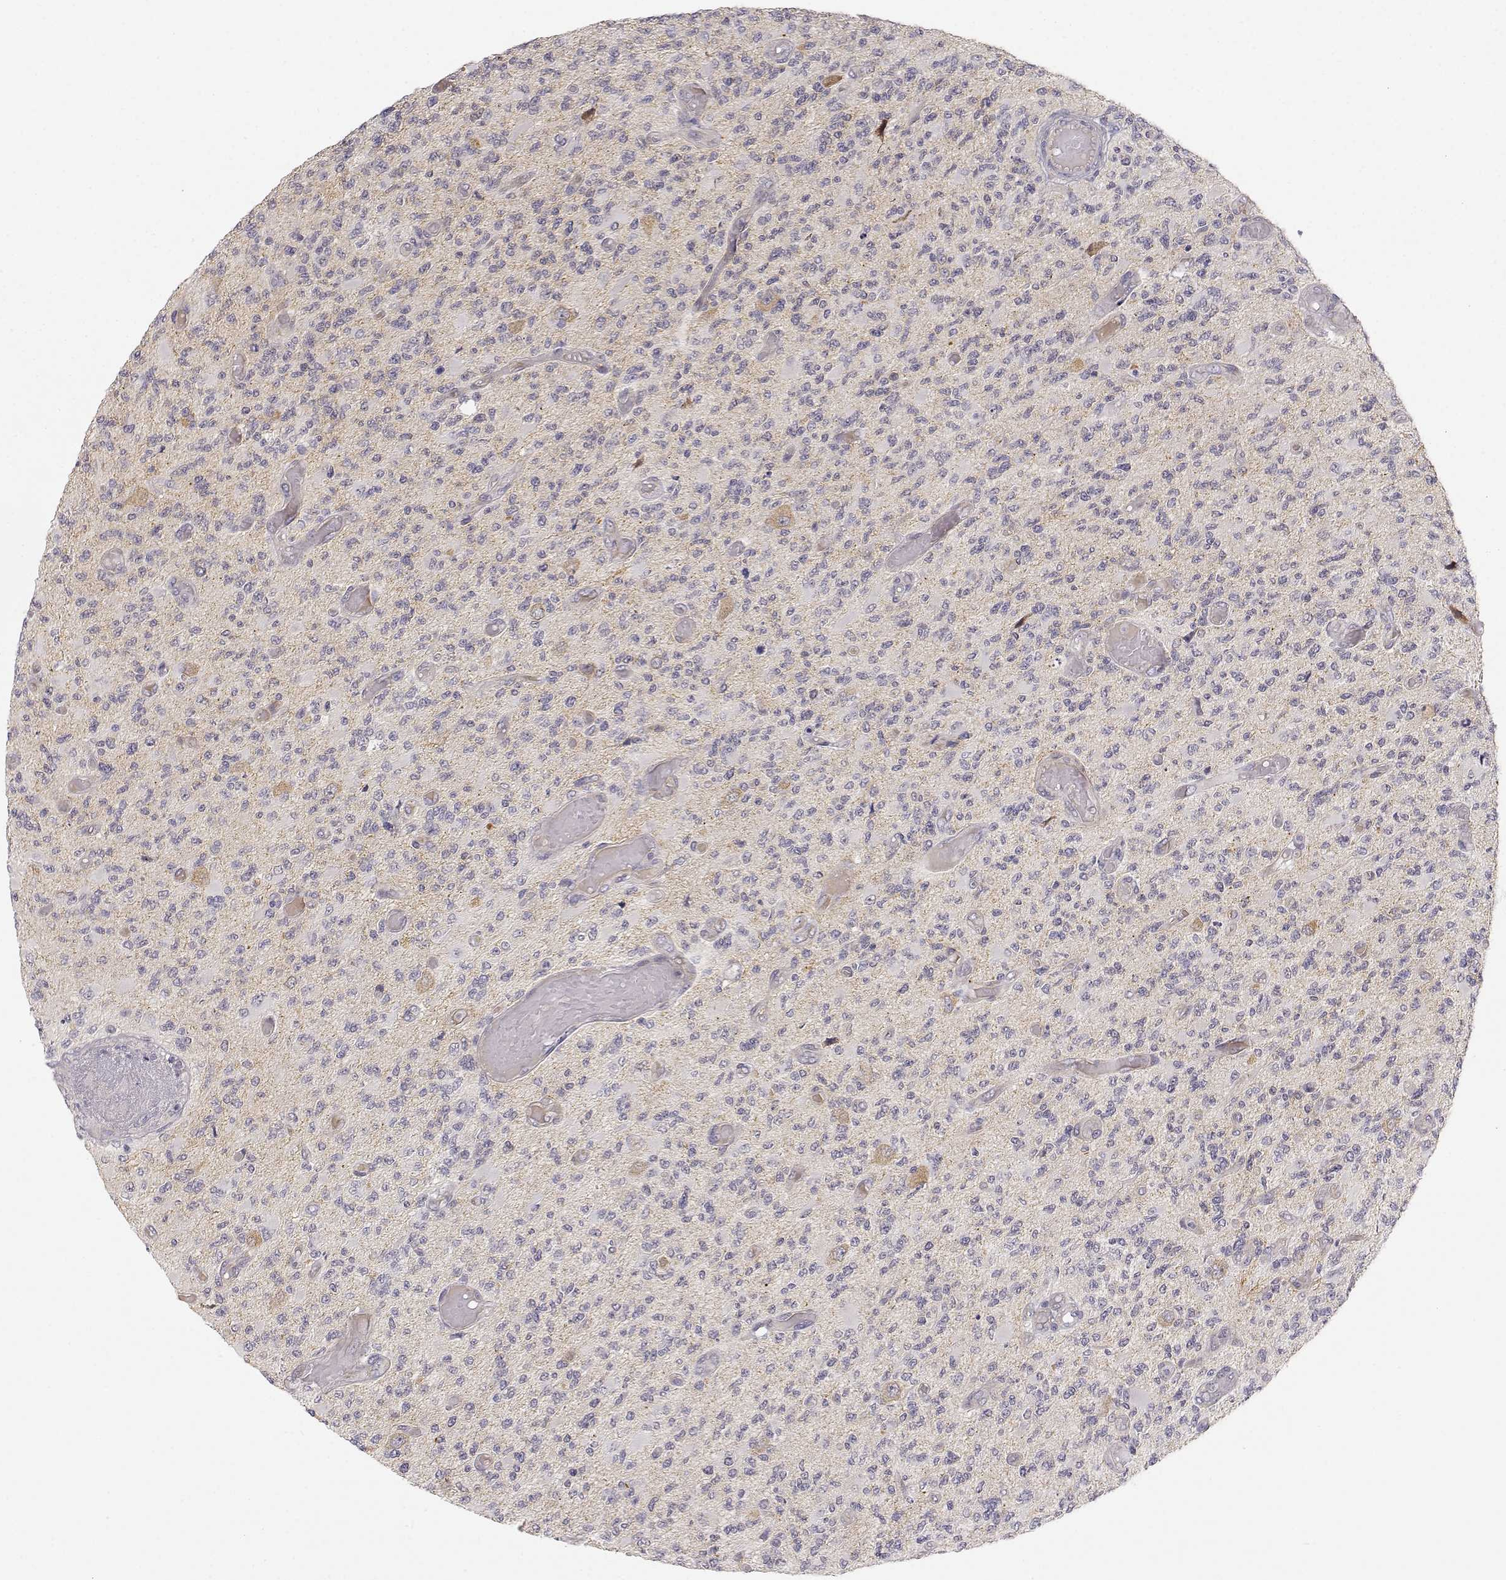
{"staining": {"intensity": "negative", "quantity": "none", "location": "none"}, "tissue": "glioma", "cell_type": "Tumor cells", "image_type": "cancer", "snomed": [{"axis": "morphology", "description": "Glioma, malignant, High grade"}, {"axis": "topography", "description": "Brain"}], "caption": "Immunohistochemistry (IHC) of human glioma reveals no positivity in tumor cells.", "gene": "EAF2", "patient": {"sex": "female", "age": 63}}